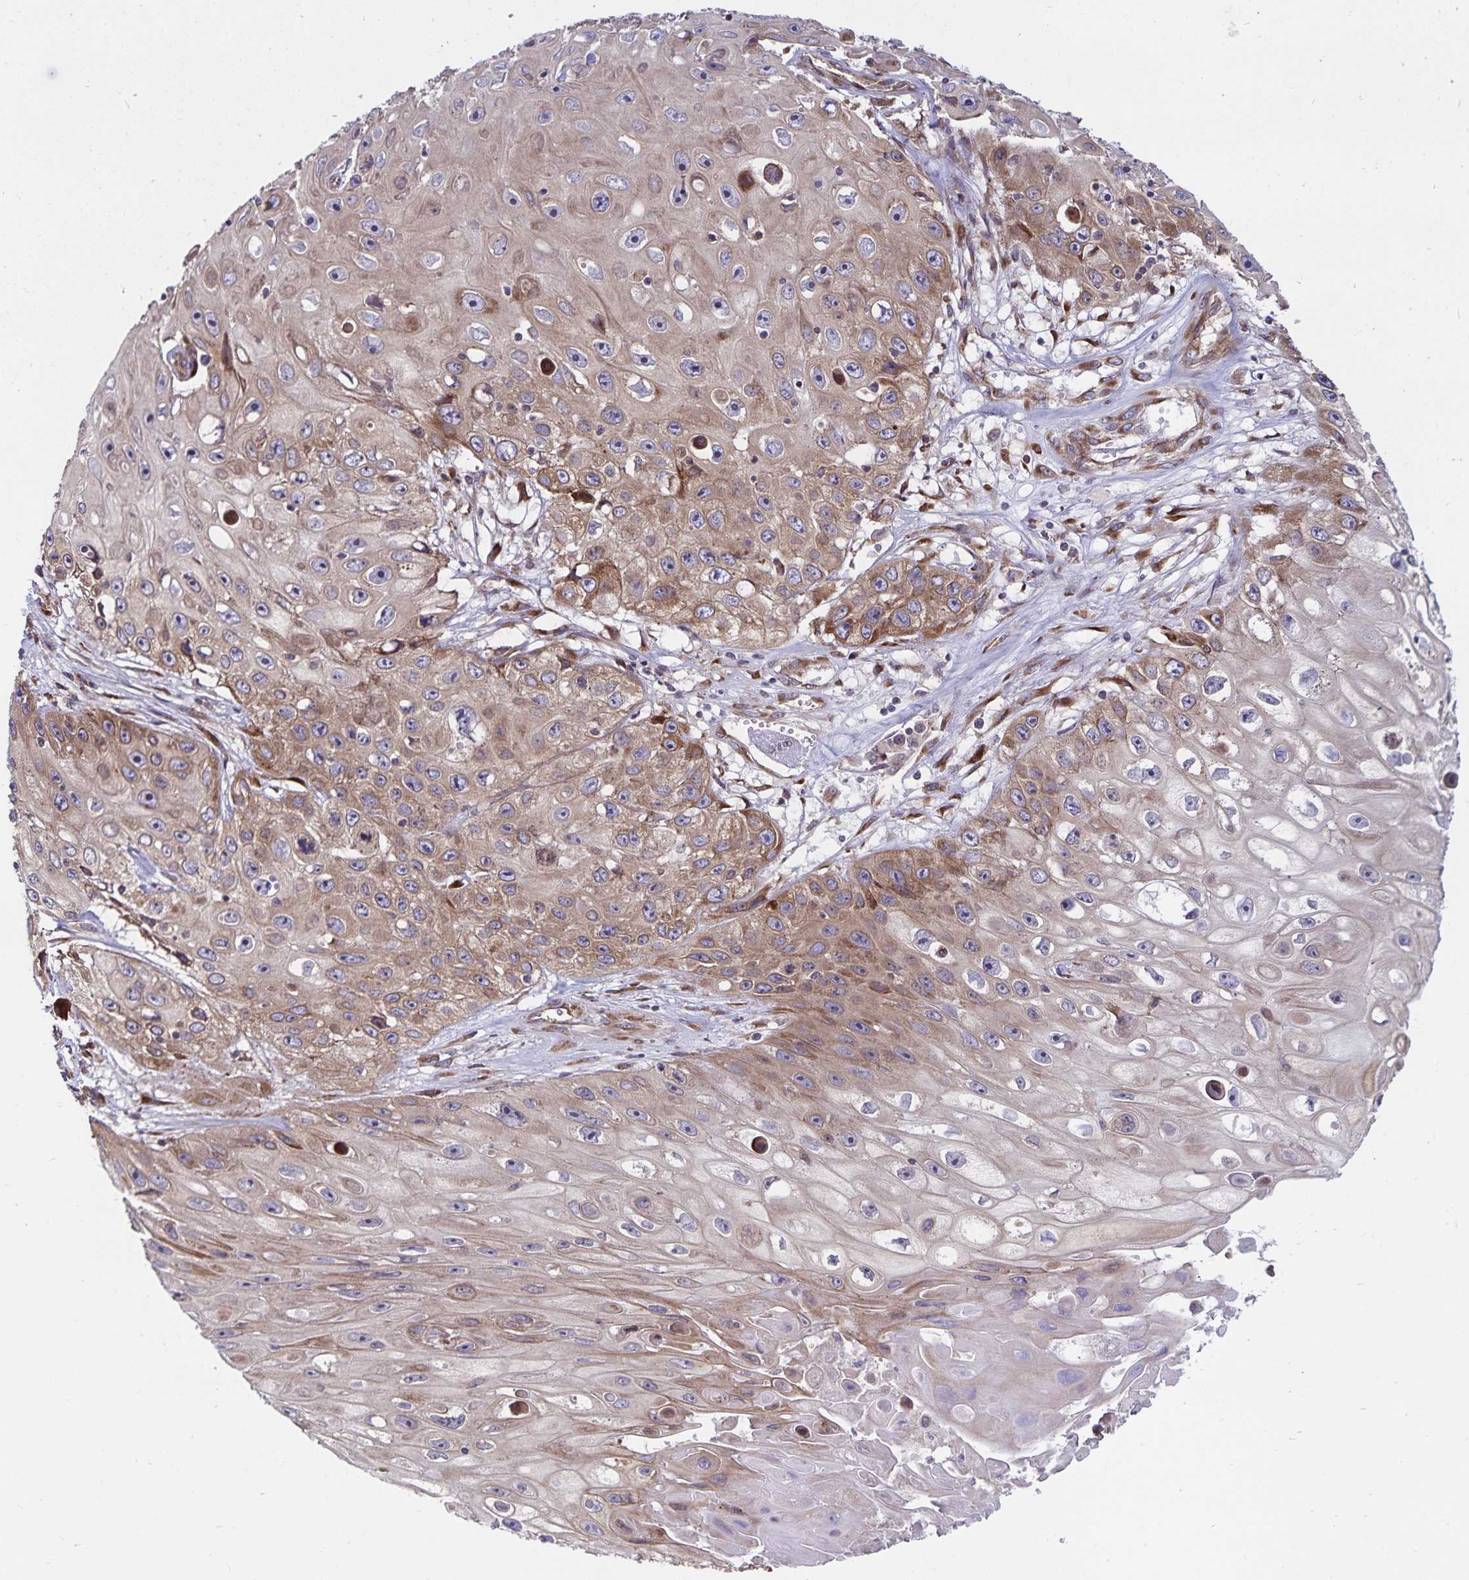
{"staining": {"intensity": "moderate", "quantity": "25%-75%", "location": "cytoplasmic/membranous"}, "tissue": "skin cancer", "cell_type": "Tumor cells", "image_type": "cancer", "snomed": [{"axis": "morphology", "description": "Squamous cell carcinoma, NOS"}, {"axis": "topography", "description": "Skin"}], "caption": "Moderate cytoplasmic/membranous protein positivity is seen in about 25%-75% of tumor cells in skin cancer (squamous cell carcinoma).", "gene": "SEC62", "patient": {"sex": "male", "age": 82}}